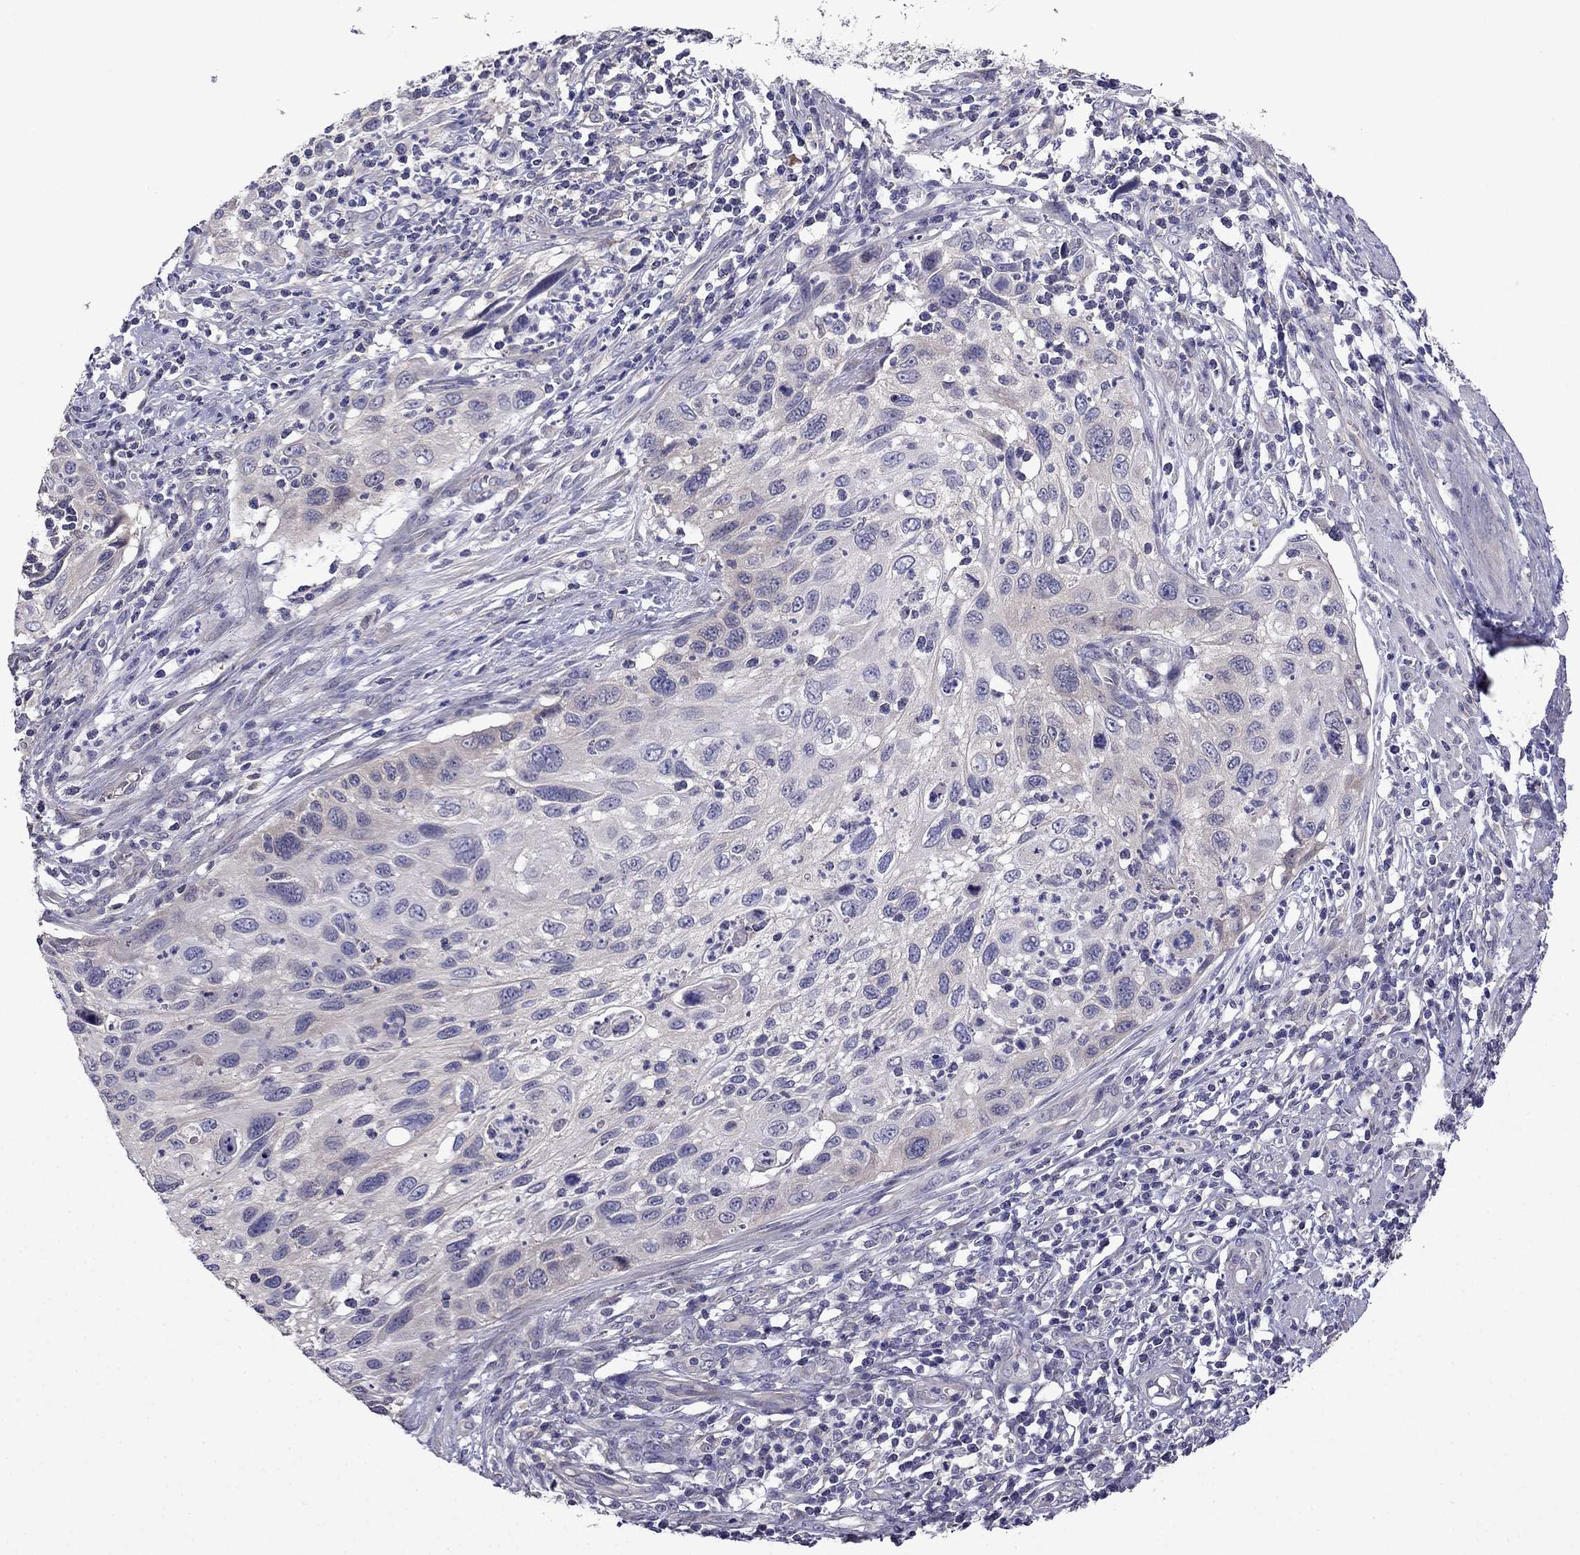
{"staining": {"intensity": "negative", "quantity": "none", "location": "none"}, "tissue": "cervical cancer", "cell_type": "Tumor cells", "image_type": "cancer", "snomed": [{"axis": "morphology", "description": "Squamous cell carcinoma, NOS"}, {"axis": "topography", "description": "Cervix"}], "caption": "This is an immunohistochemistry histopathology image of human squamous cell carcinoma (cervical). There is no staining in tumor cells.", "gene": "SCNN1D", "patient": {"sex": "female", "age": 70}}